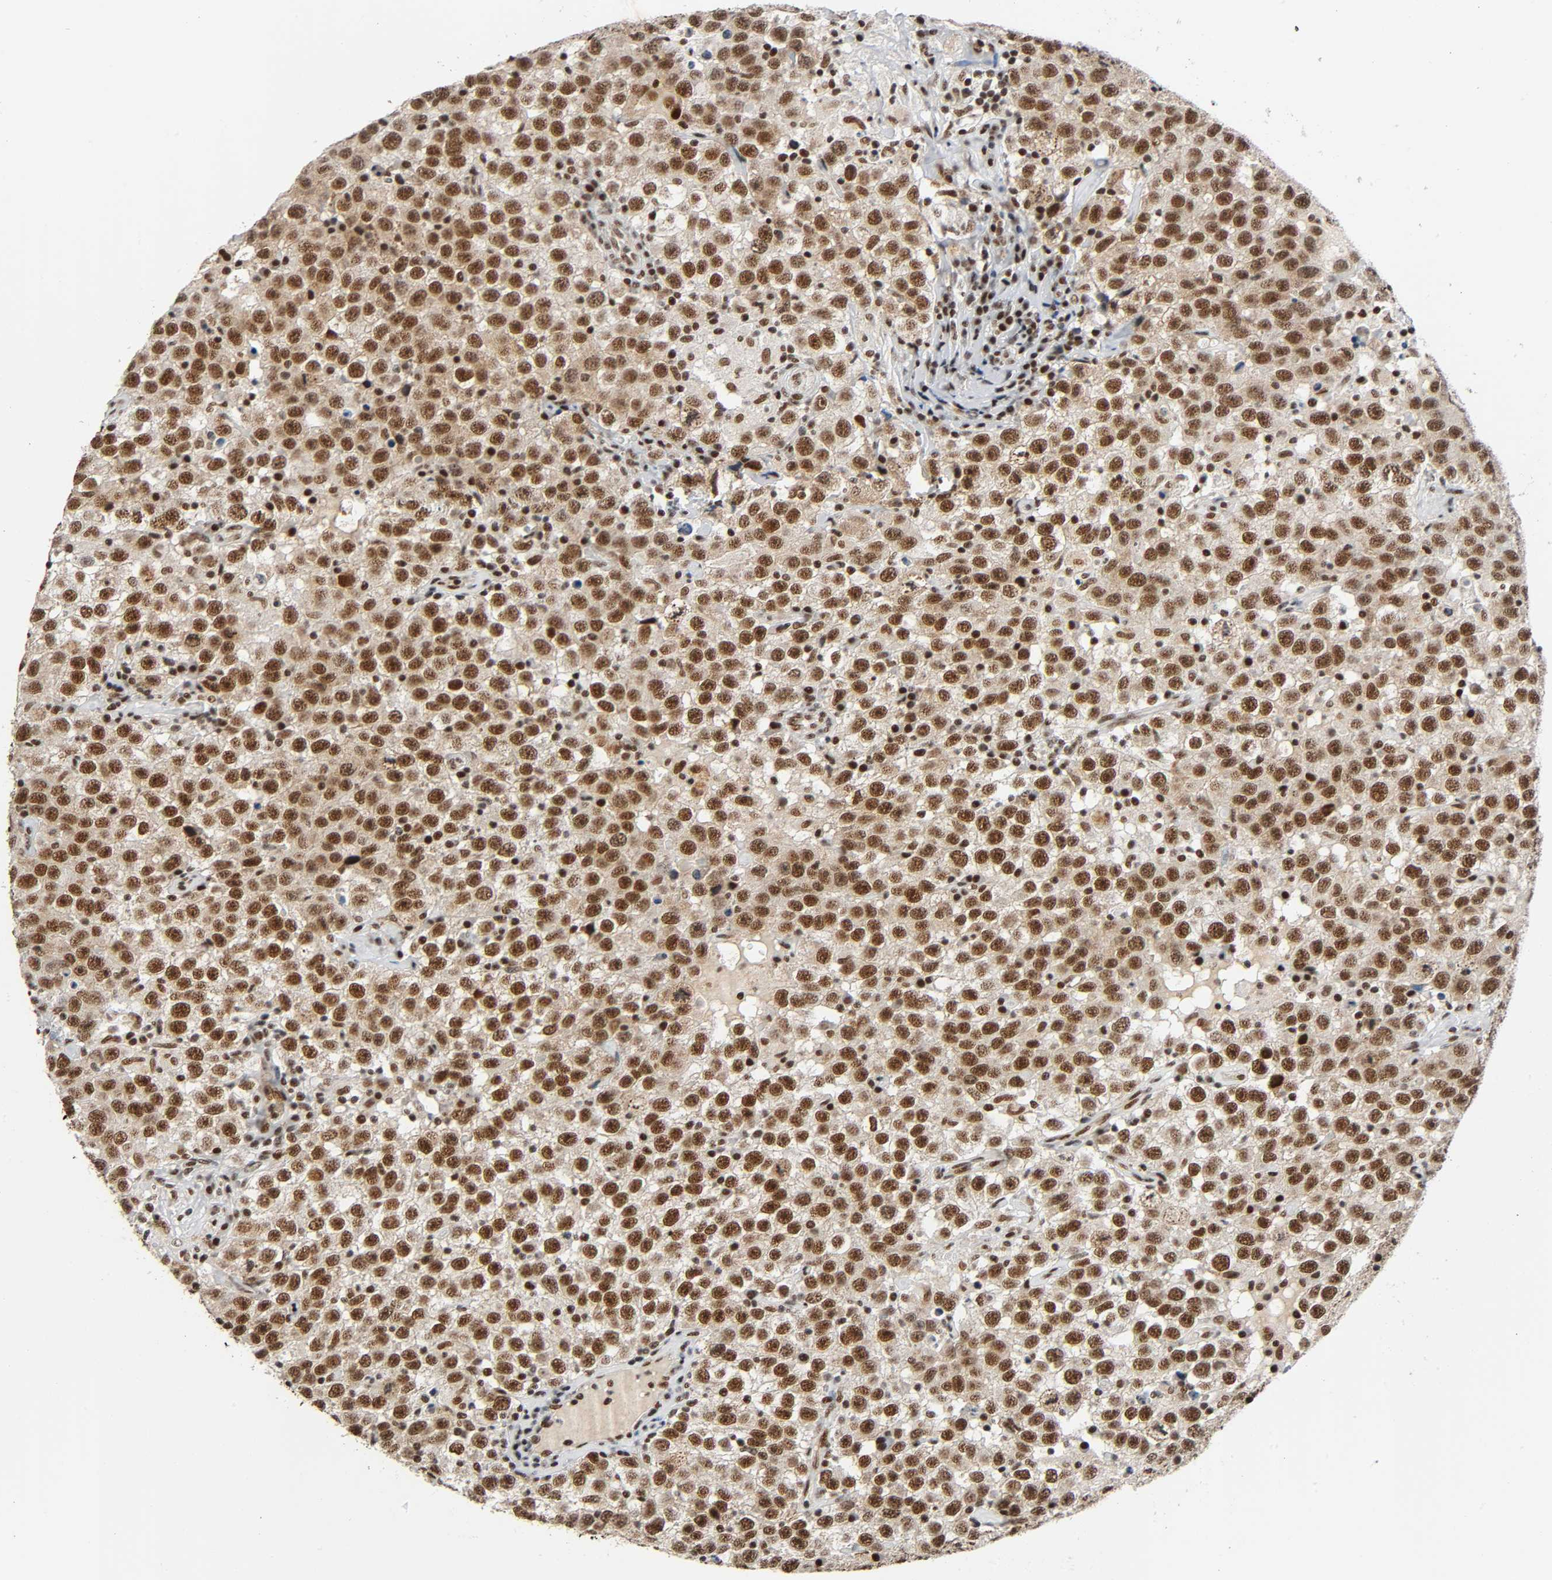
{"staining": {"intensity": "strong", "quantity": ">75%", "location": "nuclear"}, "tissue": "testis cancer", "cell_type": "Tumor cells", "image_type": "cancer", "snomed": [{"axis": "morphology", "description": "Seminoma, NOS"}, {"axis": "topography", "description": "Testis"}], "caption": "The immunohistochemical stain highlights strong nuclear expression in tumor cells of seminoma (testis) tissue.", "gene": "CDK9", "patient": {"sex": "male", "age": 41}}